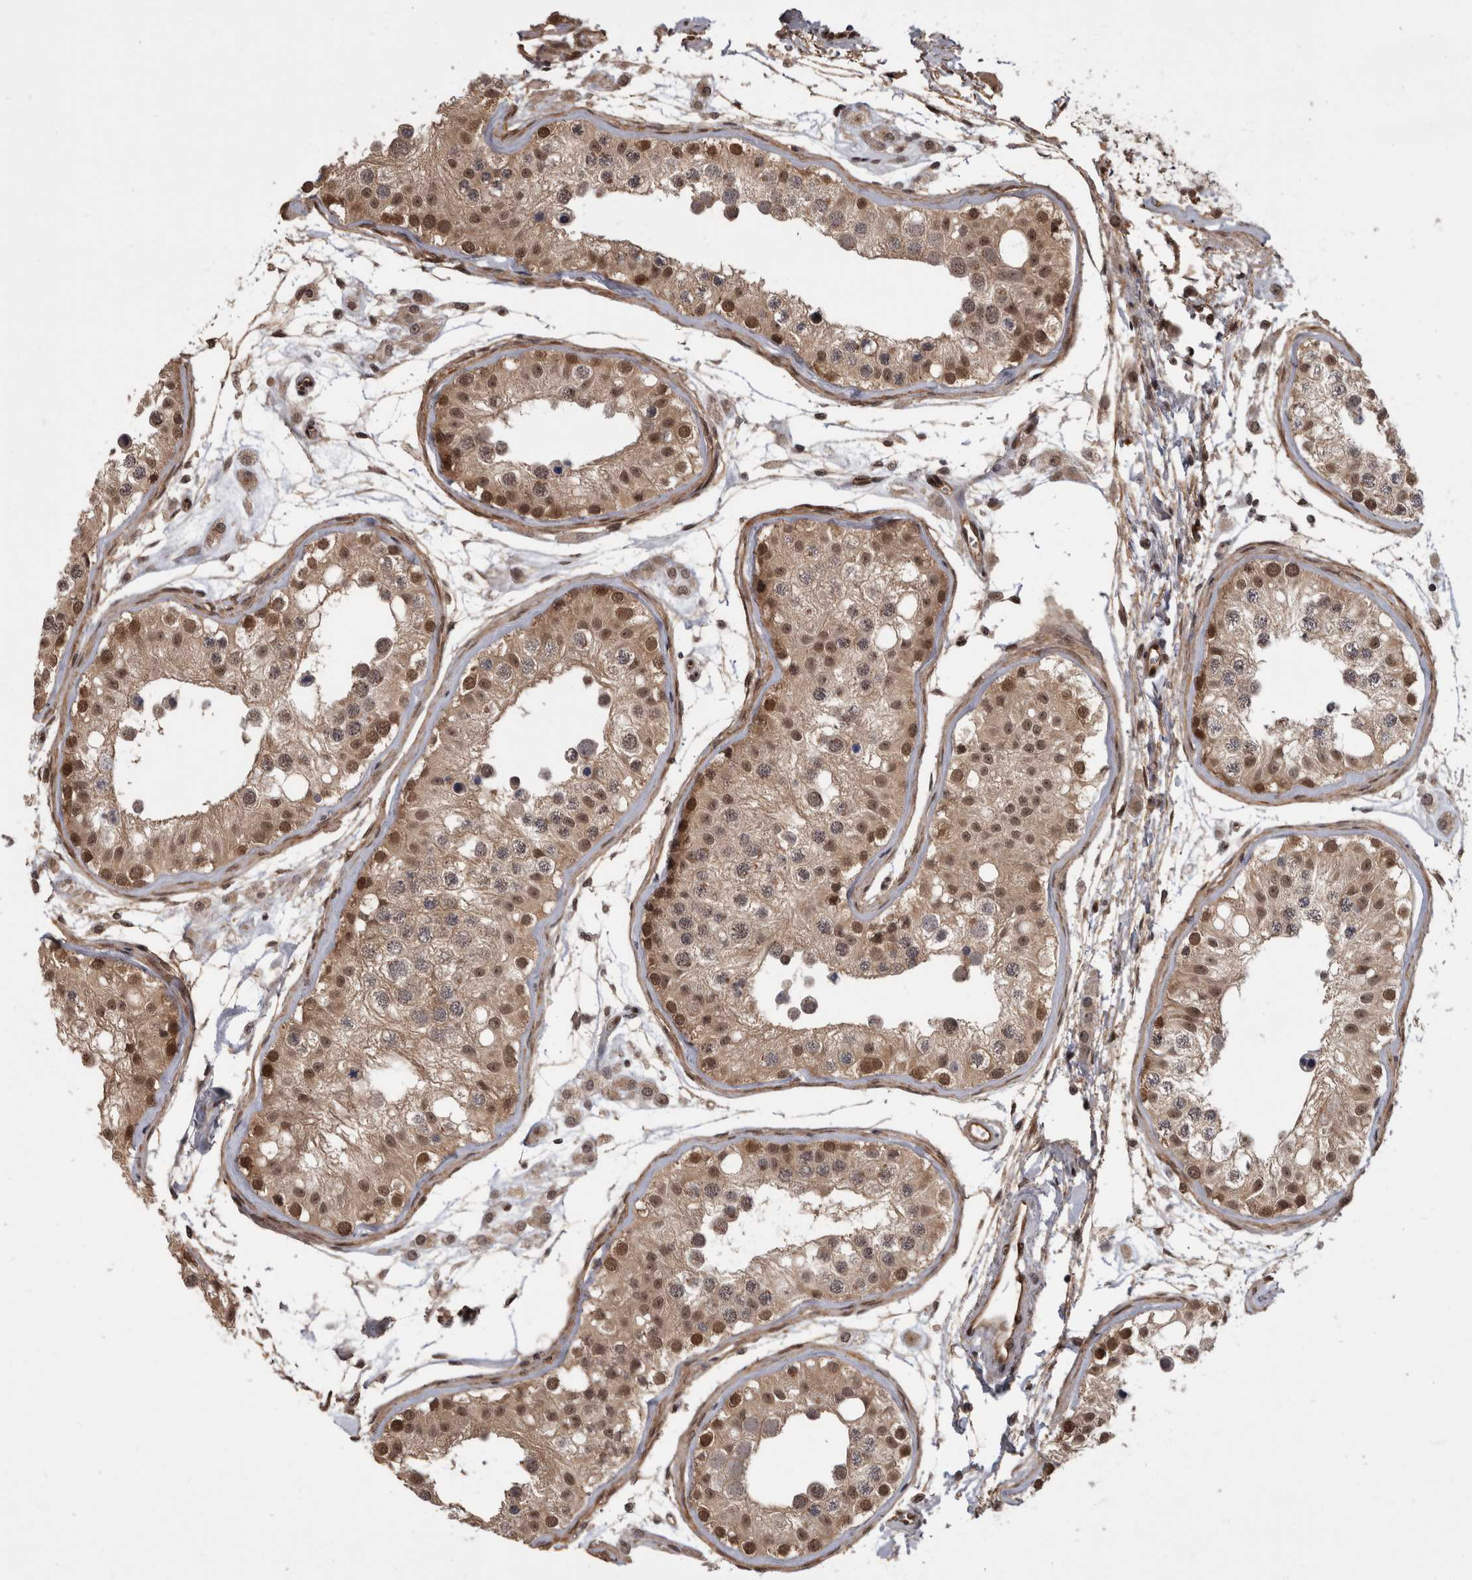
{"staining": {"intensity": "moderate", "quantity": ">75%", "location": "cytoplasmic/membranous,nuclear"}, "tissue": "testis", "cell_type": "Cells in seminiferous ducts", "image_type": "normal", "snomed": [{"axis": "morphology", "description": "Normal tissue, NOS"}, {"axis": "morphology", "description": "Adenocarcinoma, metastatic, NOS"}, {"axis": "topography", "description": "Testis"}], "caption": "Moderate cytoplasmic/membranous,nuclear expression is identified in about >75% of cells in seminiferous ducts in unremarkable testis. (DAB = brown stain, brightfield microscopy at high magnification).", "gene": "AKT3", "patient": {"sex": "male", "age": 26}}